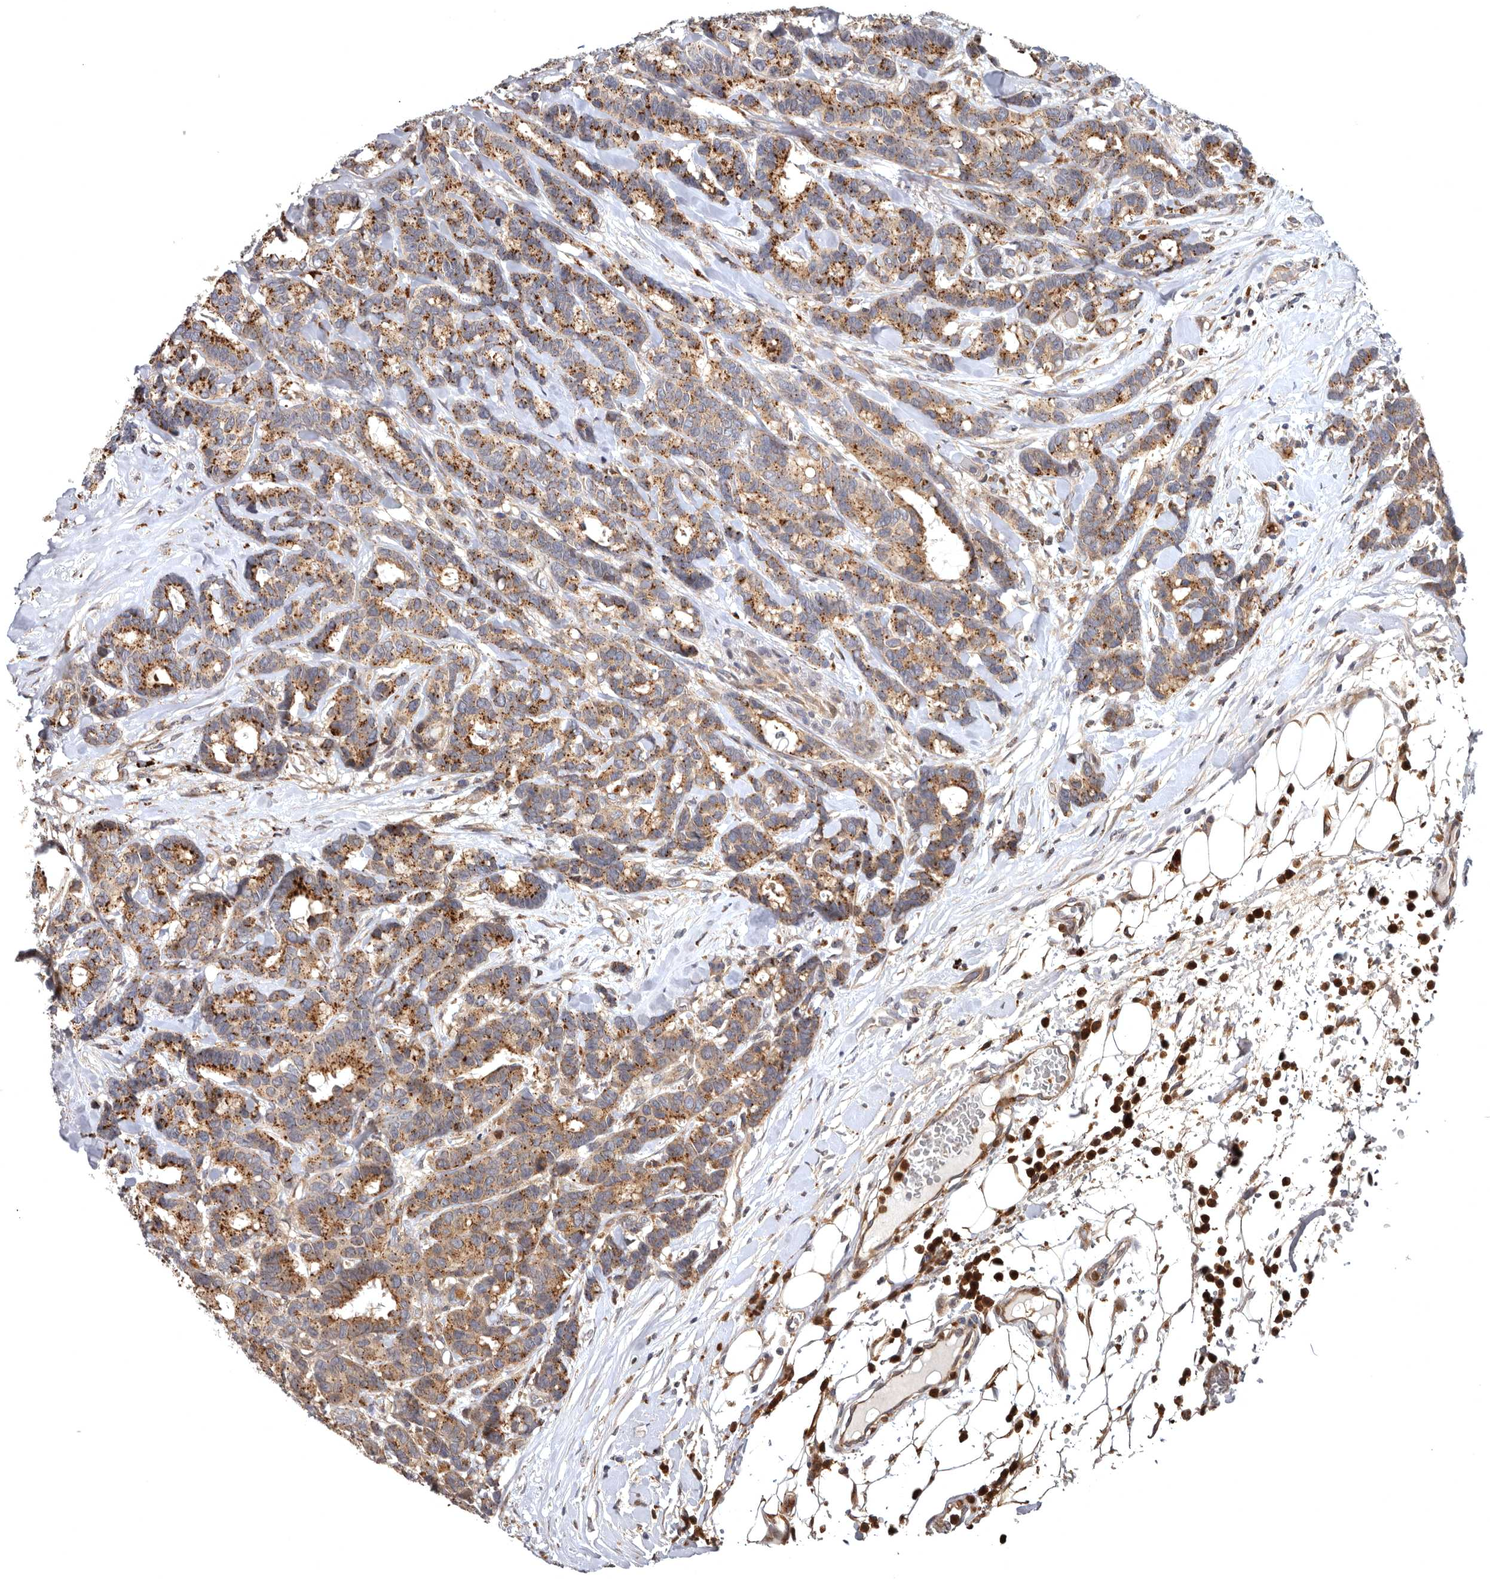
{"staining": {"intensity": "moderate", "quantity": ">75%", "location": "cytoplasmic/membranous"}, "tissue": "breast cancer", "cell_type": "Tumor cells", "image_type": "cancer", "snomed": [{"axis": "morphology", "description": "Duct carcinoma"}, {"axis": "topography", "description": "Breast"}], "caption": "Breast intraductal carcinoma stained for a protein shows moderate cytoplasmic/membranous positivity in tumor cells.", "gene": "FGFR4", "patient": {"sex": "female", "age": 87}}